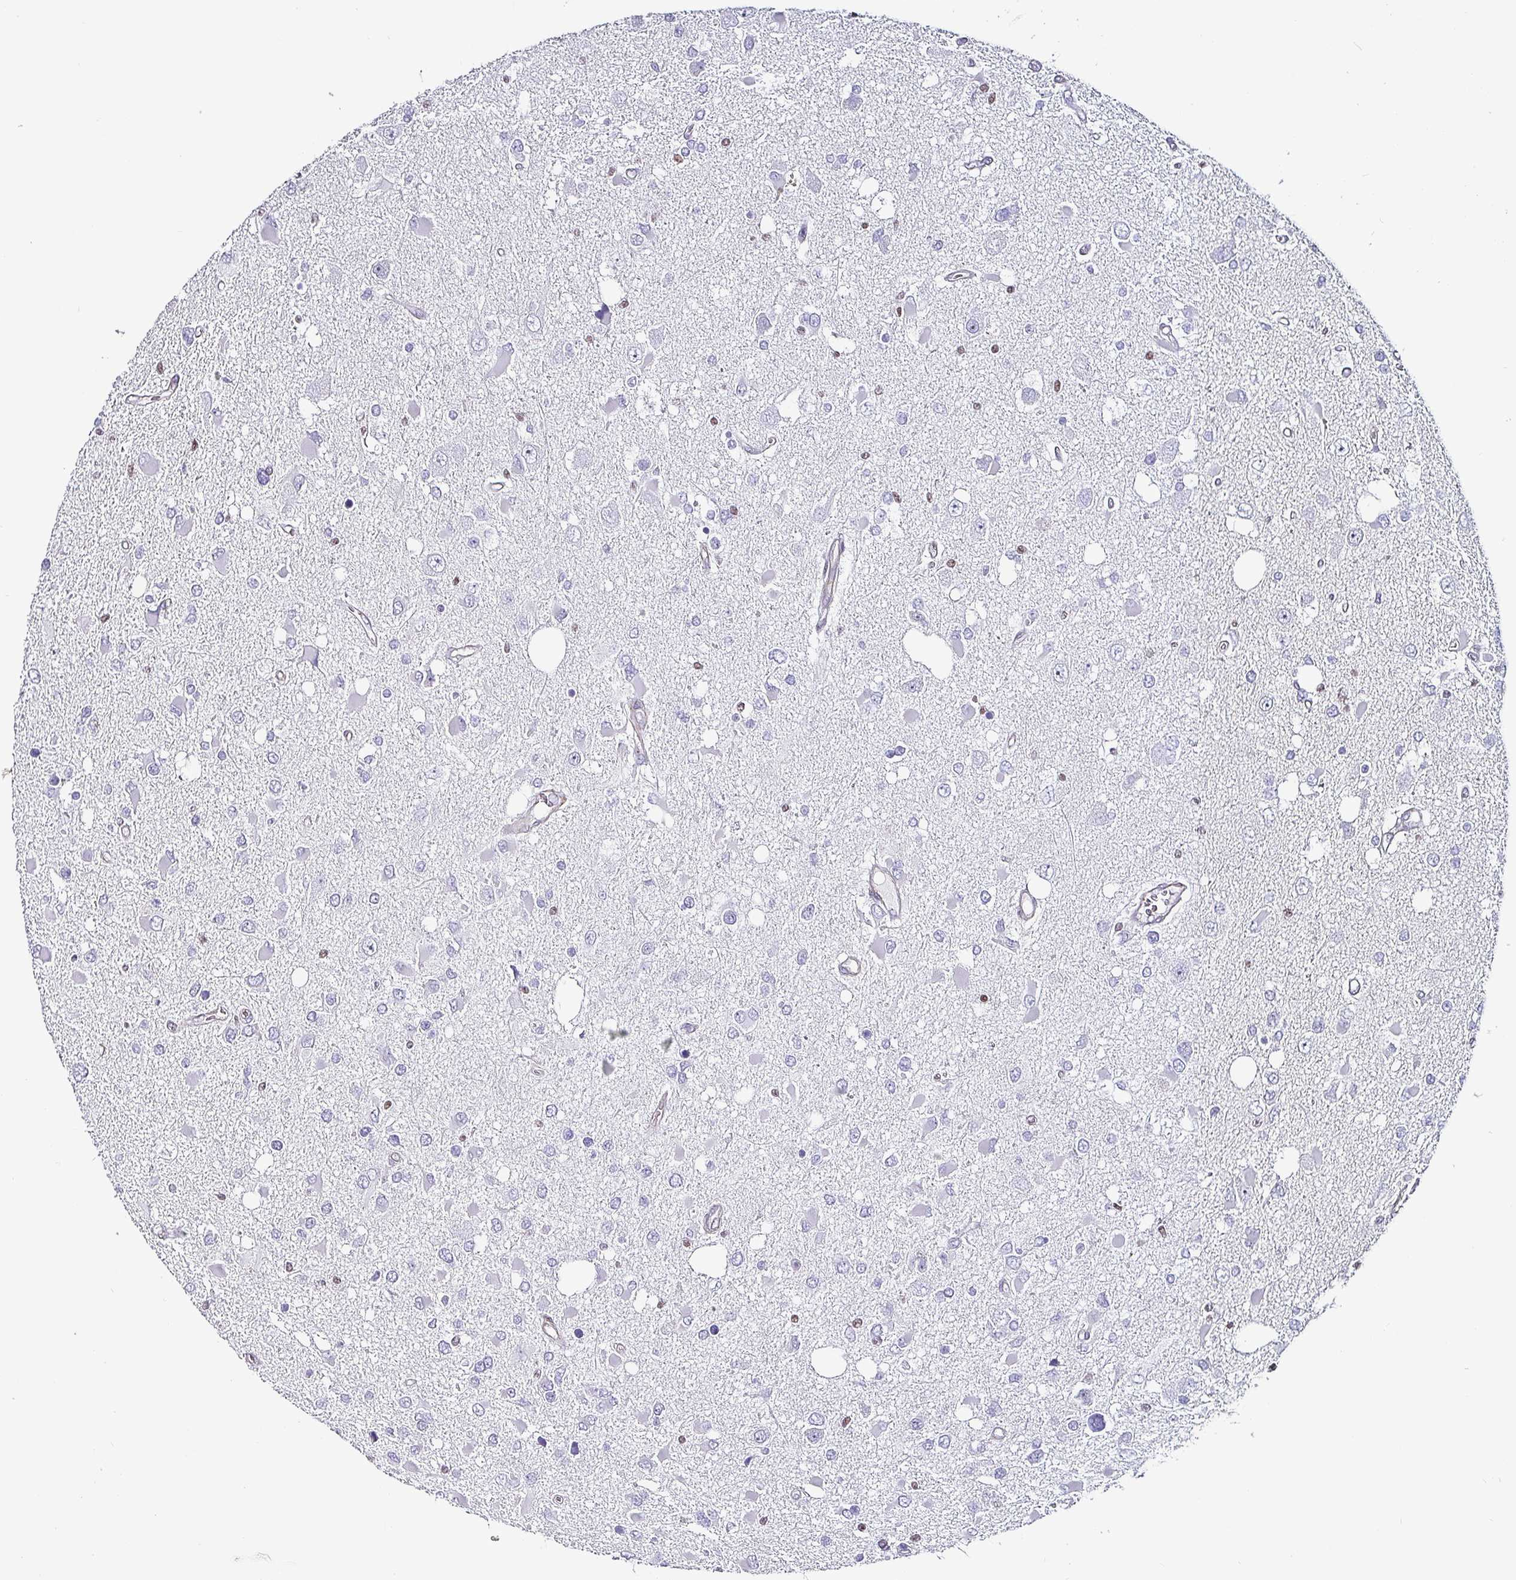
{"staining": {"intensity": "negative", "quantity": "none", "location": "none"}, "tissue": "glioma", "cell_type": "Tumor cells", "image_type": "cancer", "snomed": [{"axis": "morphology", "description": "Glioma, malignant, High grade"}, {"axis": "topography", "description": "Brain"}], "caption": "The immunohistochemistry histopathology image has no significant positivity in tumor cells of malignant glioma (high-grade) tissue.", "gene": "ZNF816-ZNF321P", "patient": {"sex": "male", "age": 53}}